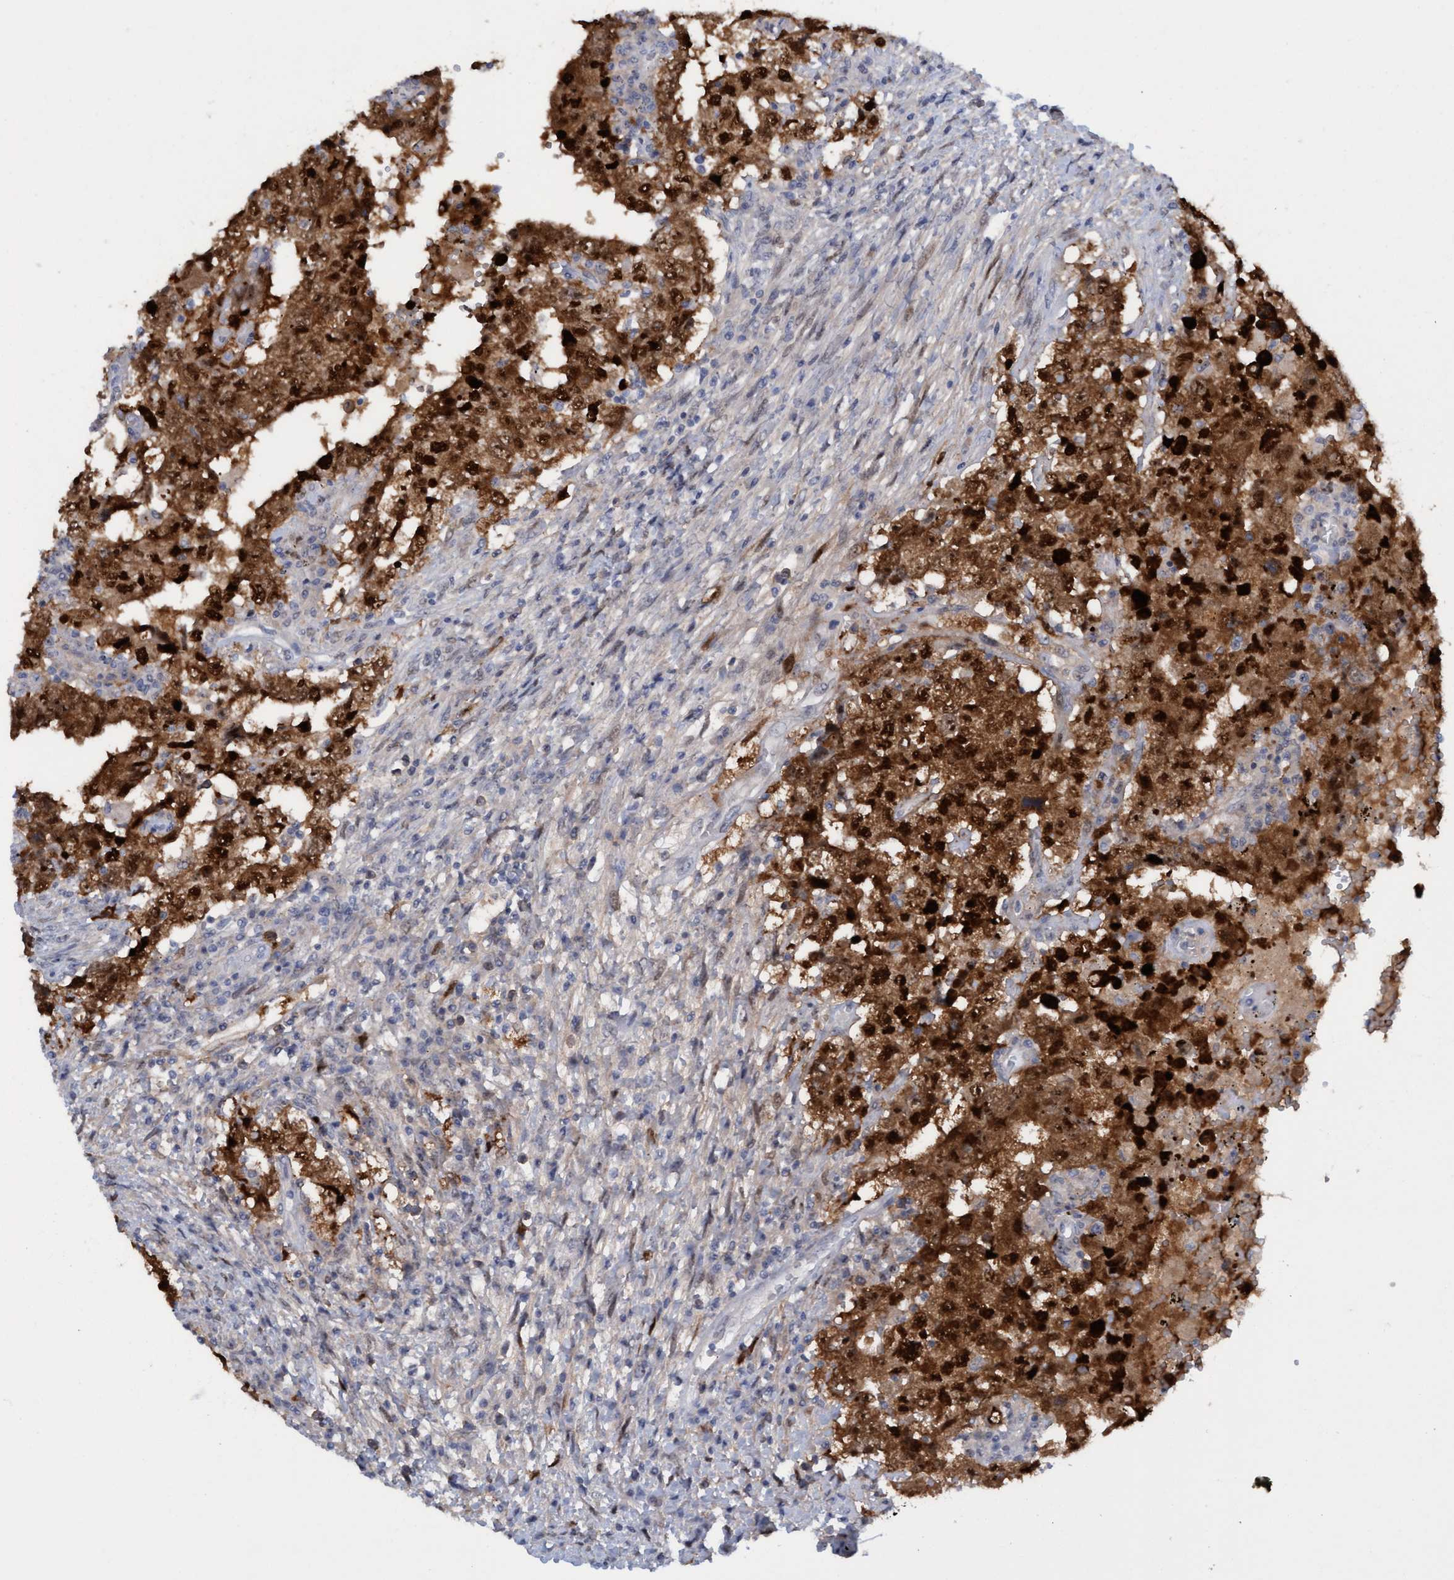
{"staining": {"intensity": "strong", "quantity": ">75%", "location": "cytoplasmic/membranous,nuclear"}, "tissue": "testis cancer", "cell_type": "Tumor cells", "image_type": "cancer", "snomed": [{"axis": "morphology", "description": "Carcinoma, Embryonal, NOS"}, {"axis": "topography", "description": "Testis"}], "caption": "DAB immunohistochemical staining of testis cancer (embryonal carcinoma) shows strong cytoplasmic/membranous and nuclear protein staining in approximately >75% of tumor cells.", "gene": "PINX1", "patient": {"sex": "male", "age": 26}}